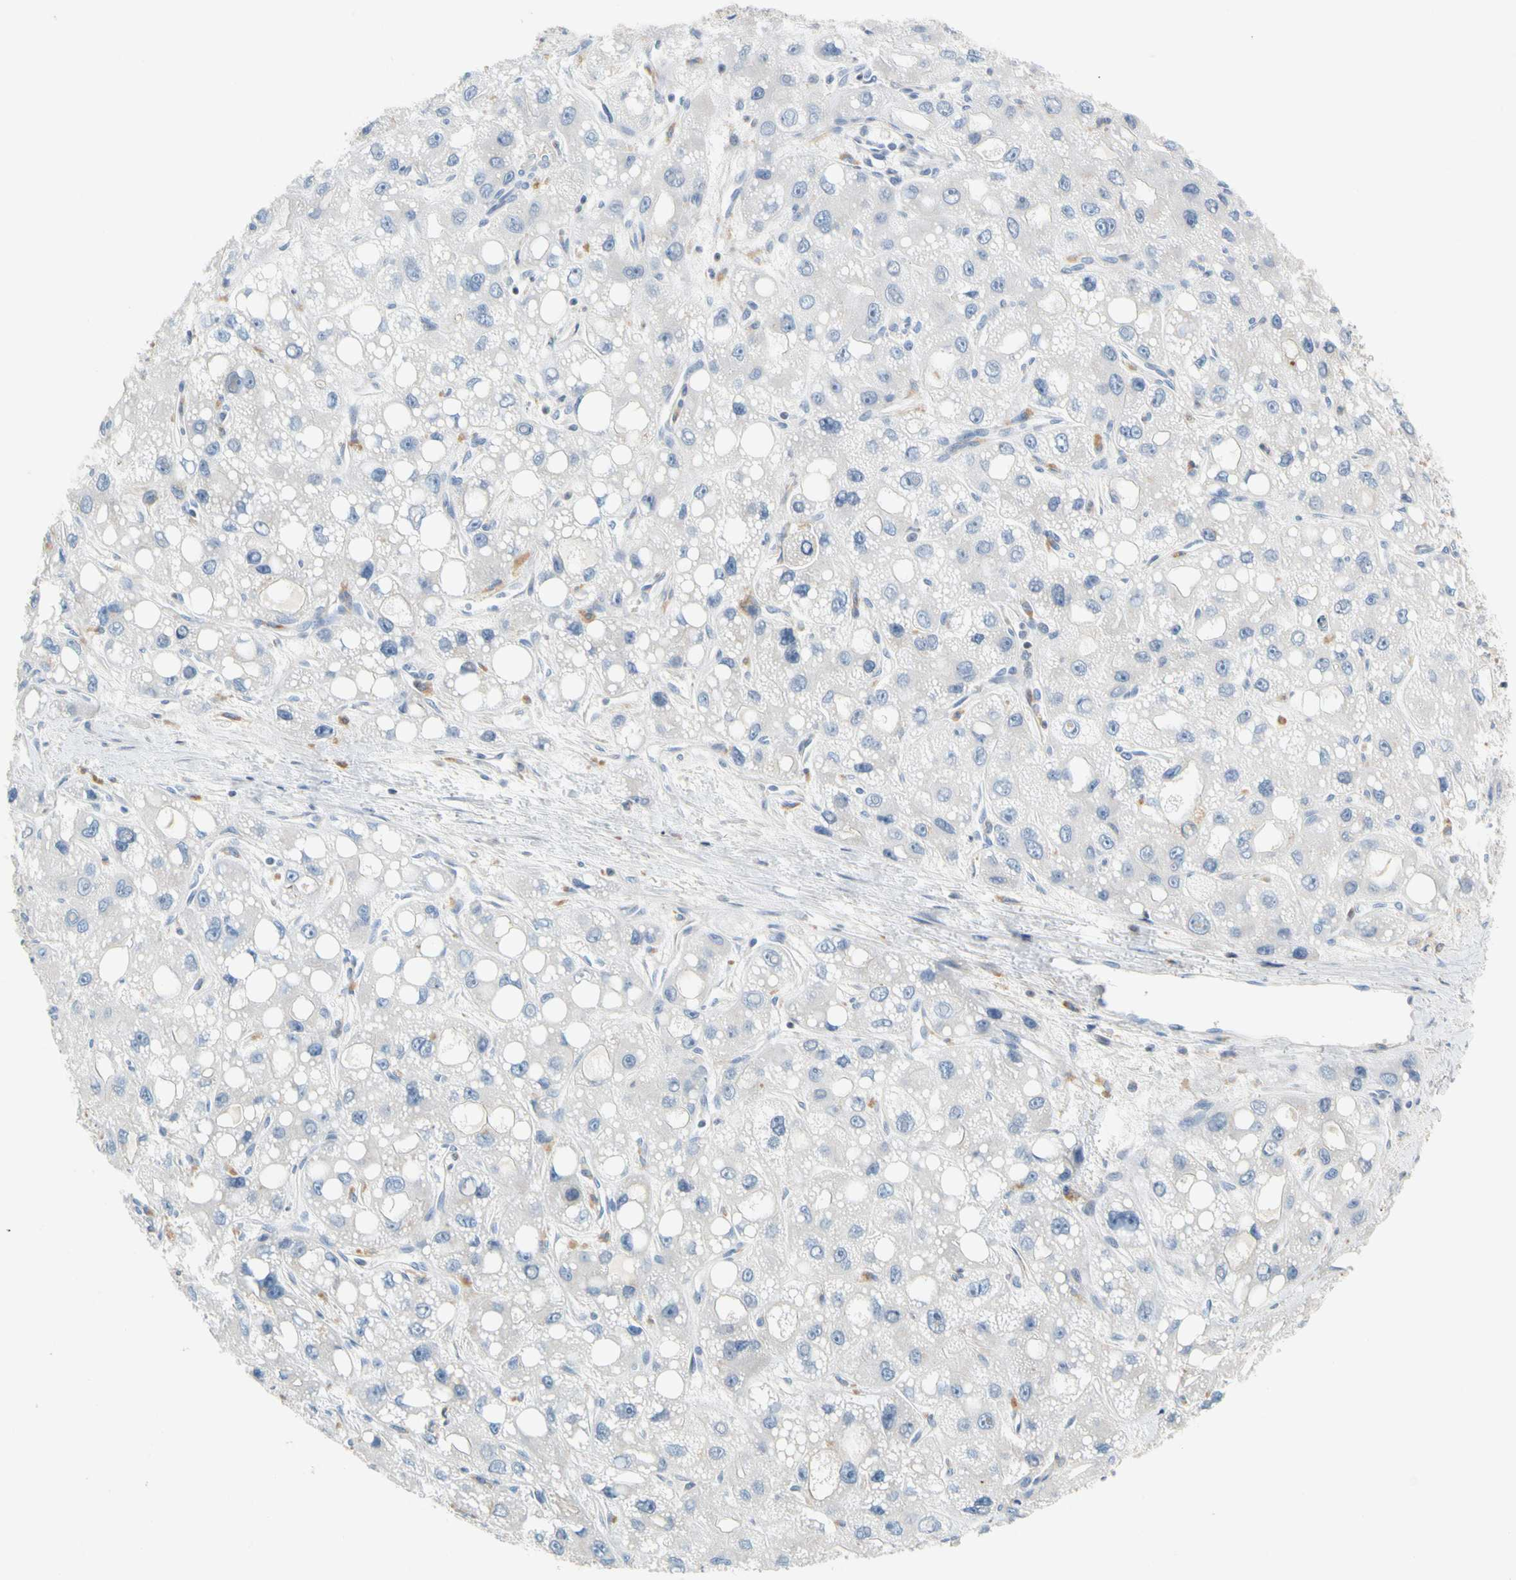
{"staining": {"intensity": "negative", "quantity": "none", "location": "none"}, "tissue": "liver cancer", "cell_type": "Tumor cells", "image_type": "cancer", "snomed": [{"axis": "morphology", "description": "Carcinoma, Hepatocellular, NOS"}, {"axis": "topography", "description": "Liver"}], "caption": "A photomicrograph of human liver cancer (hepatocellular carcinoma) is negative for staining in tumor cells.", "gene": "SP140", "patient": {"sex": "male", "age": 55}}